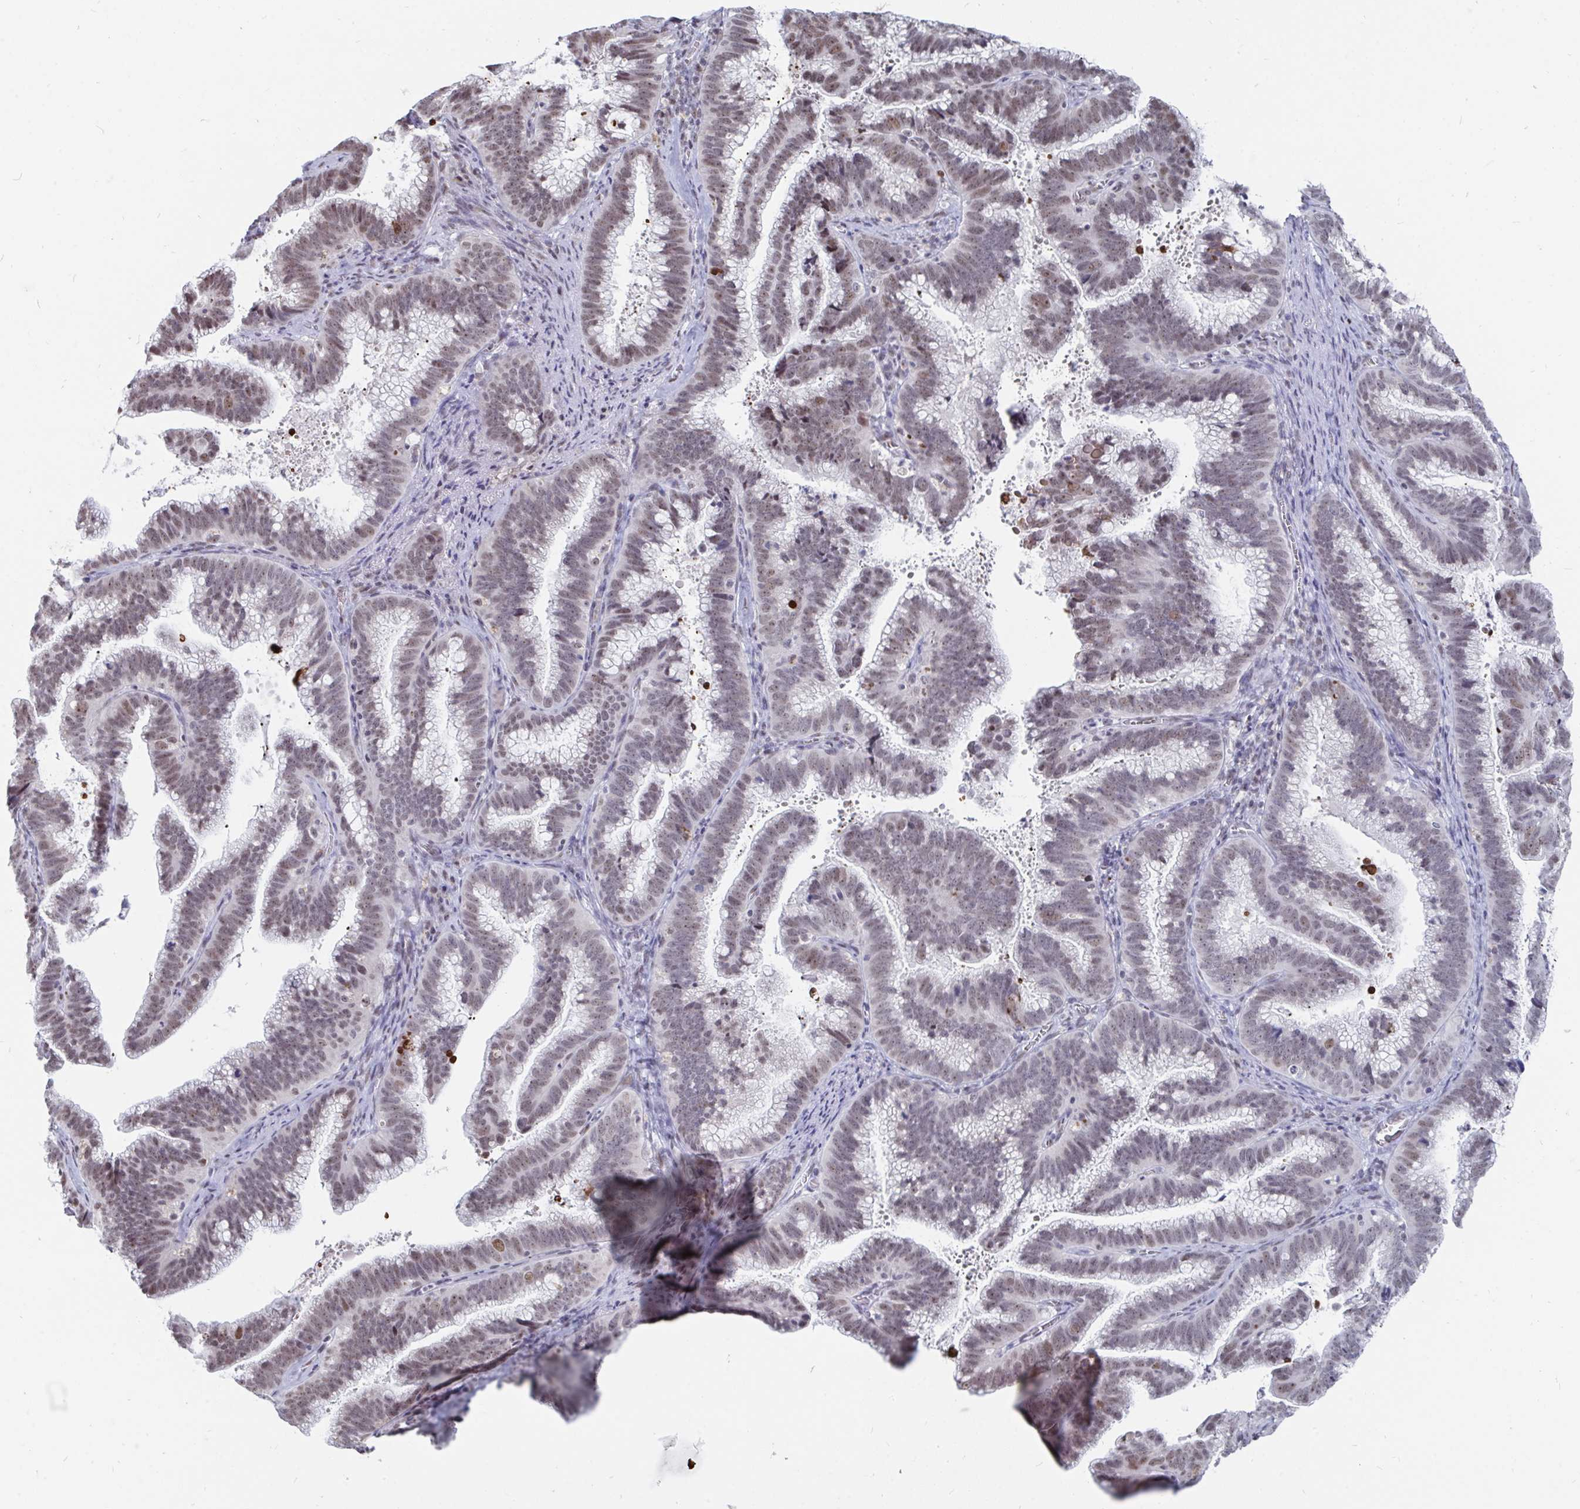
{"staining": {"intensity": "weak", "quantity": "25%-75%", "location": "nuclear"}, "tissue": "cervical cancer", "cell_type": "Tumor cells", "image_type": "cancer", "snomed": [{"axis": "morphology", "description": "Adenocarcinoma, NOS"}, {"axis": "topography", "description": "Cervix"}], "caption": "The micrograph shows staining of adenocarcinoma (cervical), revealing weak nuclear protein expression (brown color) within tumor cells.", "gene": "TRIP12", "patient": {"sex": "female", "age": 61}}